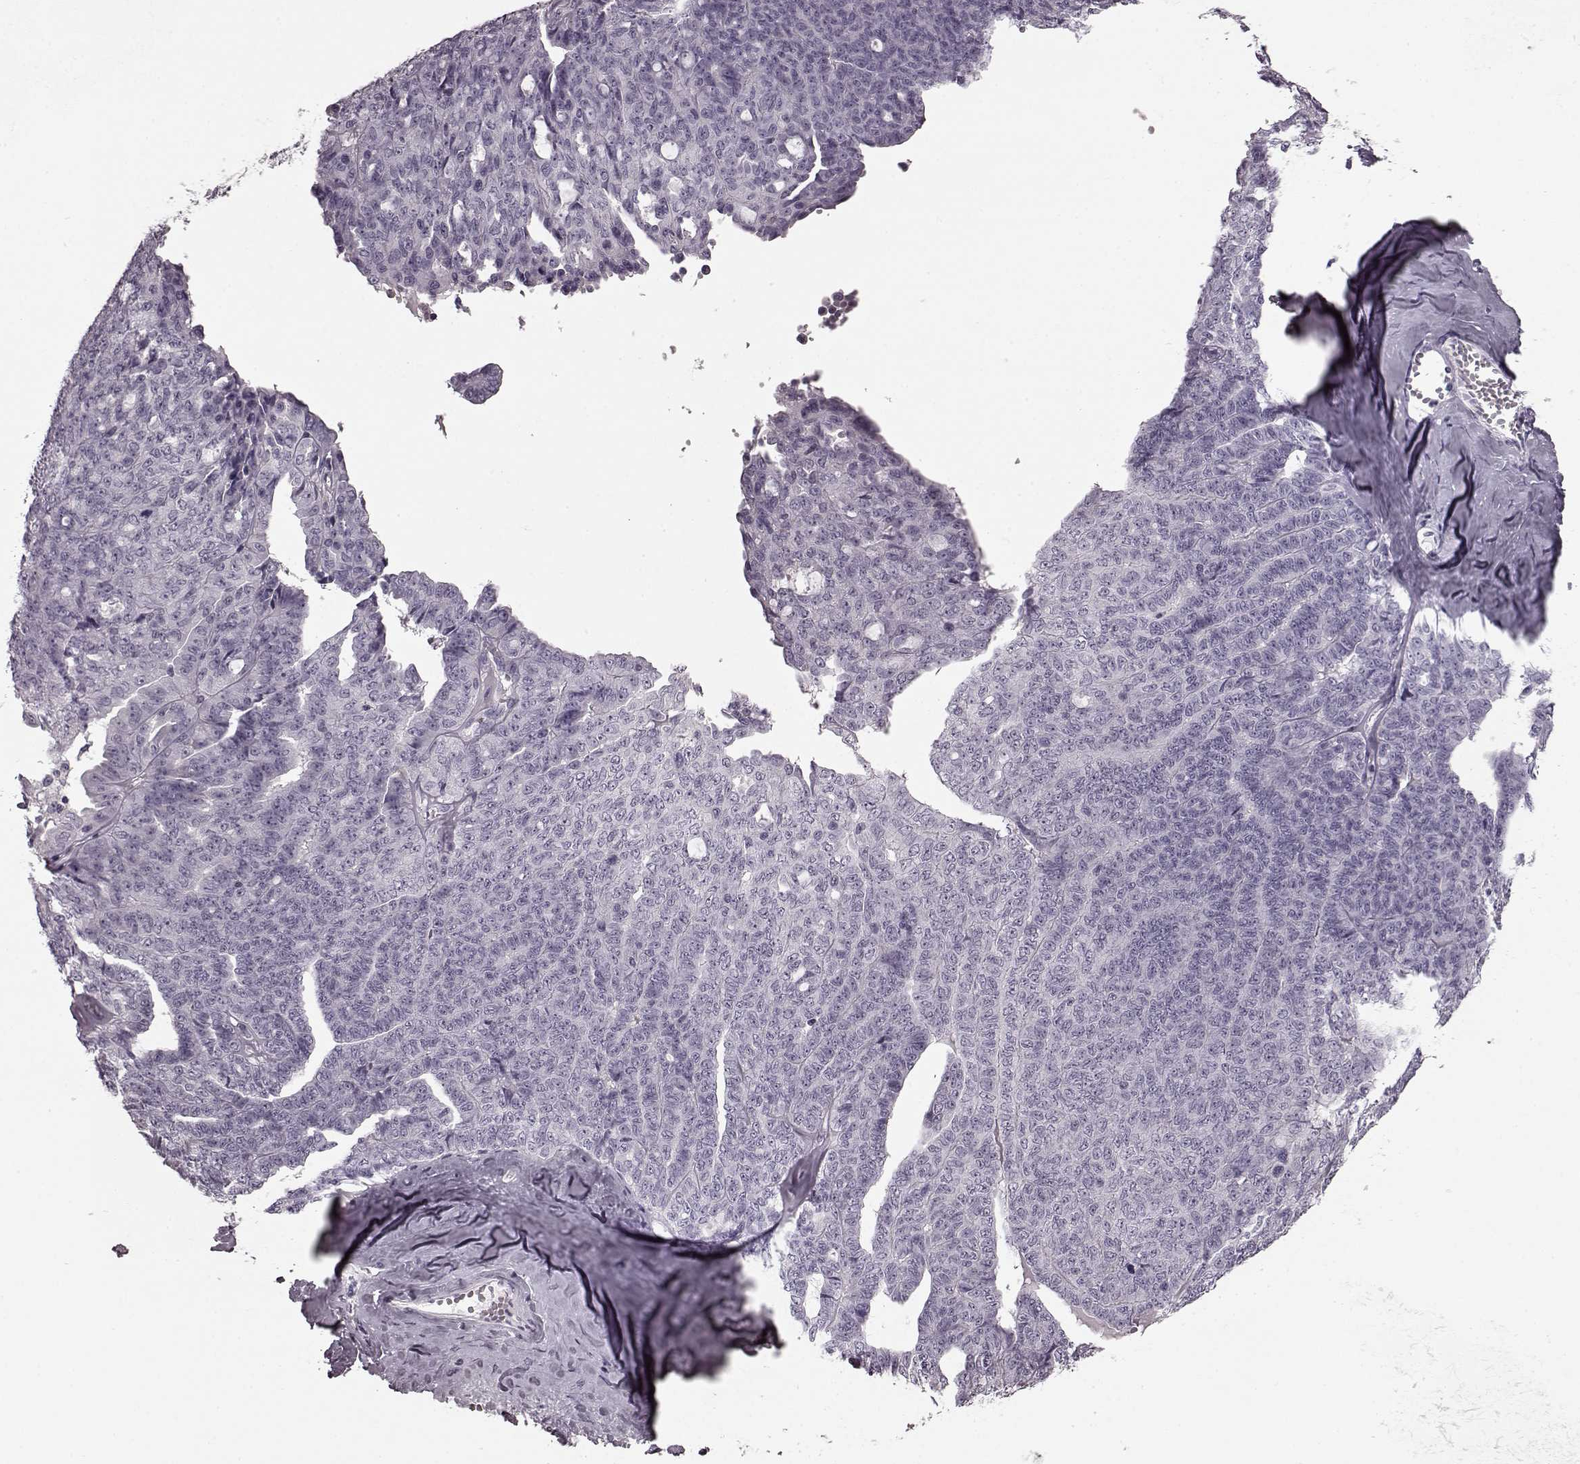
{"staining": {"intensity": "negative", "quantity": "none", "location": "none"}, "tissue": "ovarian cancer", "cell_type": "Tumor cells", "image_type": "cancer", "snomed": [{"axis": "morphology", "description": "Cystadenocarcinoma, serous, NOS"}, {"axis": "topography", "description": "Ovary"}], "caption": "IHC of serous cystadenocarcinoma (ovarian) displays no staining in tumor cells.", "gene": "CST7", "patient": {"sex": "female", "age": 71}}